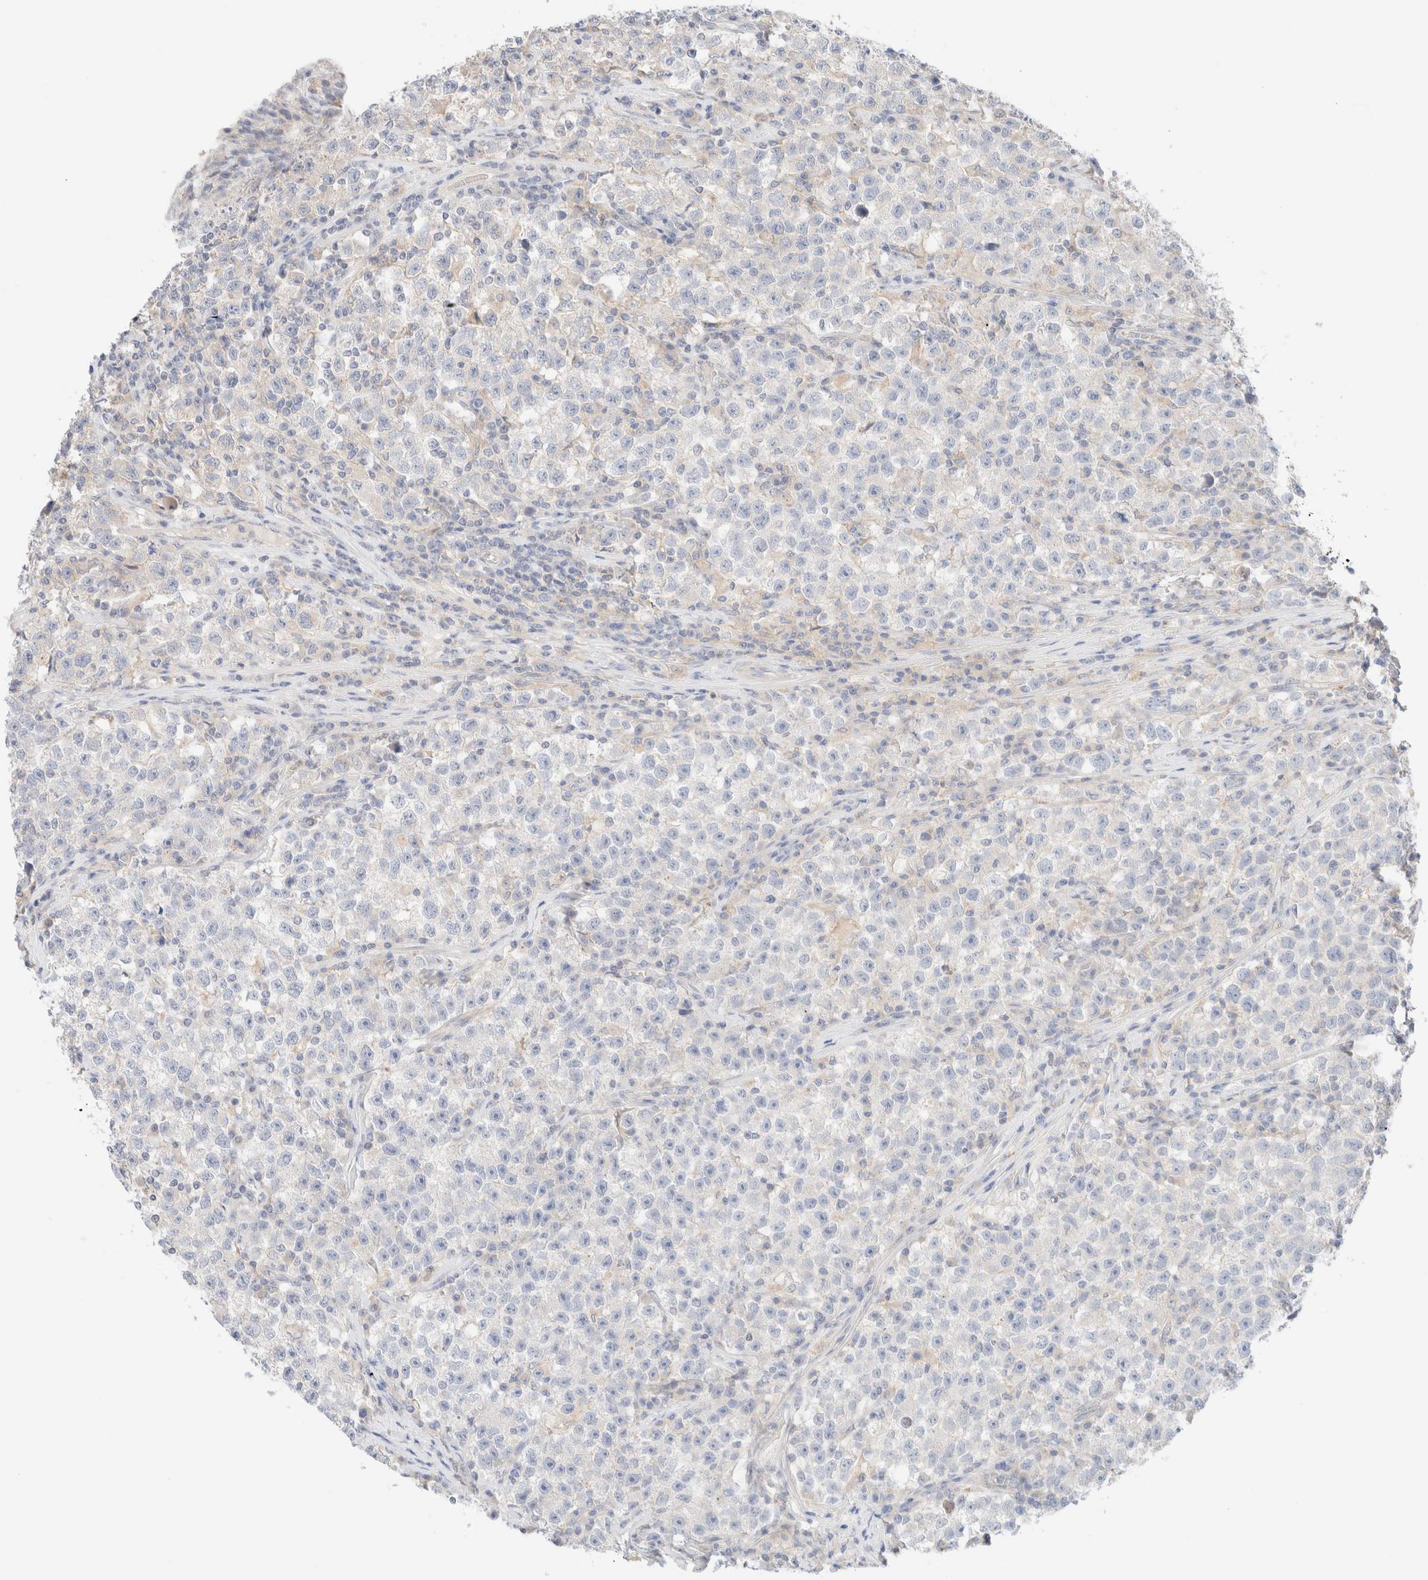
{"staining": {"intensity": "negative", "quantity": "none", "location": "none"}, "tissue": "testis cancer", "cell_type": "Tumor cells", "image_type": "cancer", "snomed": [{"axis": "morphology", "description": "Seminoma, NOS"}, {"axis": "topography", "description": "Testis"}], "caption": "Micrograph shows no significant protein positivity in tumor cells of testis cancer.", "gene": "SARM1", "patient": {"sex": "male", "age": 22}}